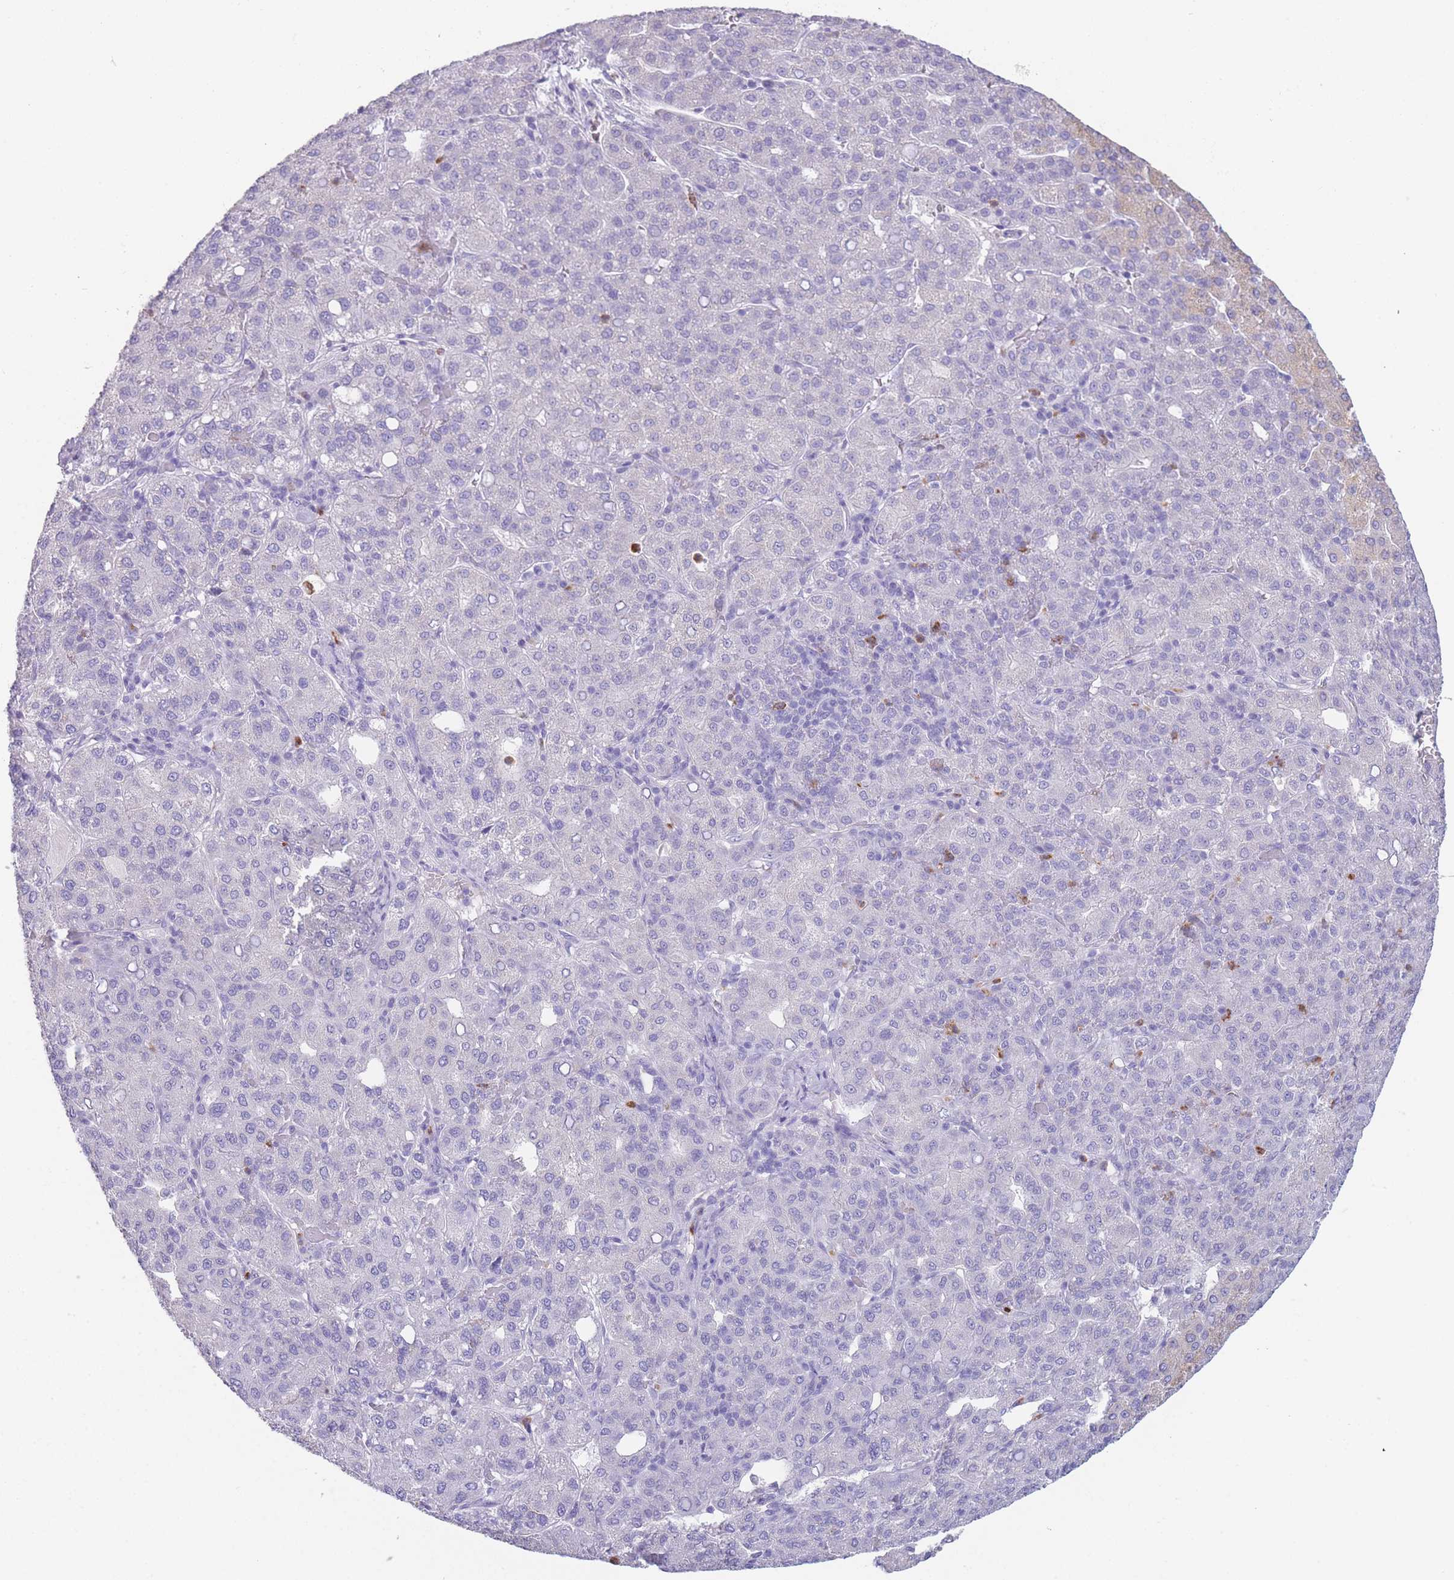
{"staining": {"intensity": "weak", "quantity": "<25%", "location": "cytoplasmic/membranous"}, "tissue": "liver cancer", "cell_type": "Tumor cells", "image_type": "cancer", "snomed": [{"axis": "morphology", "description": "Carcinoma, Hepatocellular, NOS"}, {"axis": "topography", "description": "Liver"}], "caption": "This is a photomicrograph of immunohistochemistry staining of liver cancer (hepatocellular carcinoma), which shows no positivity in tumor cells.", "gene": "ZNF627", "patient": {"sex": "male", "age": 65}}